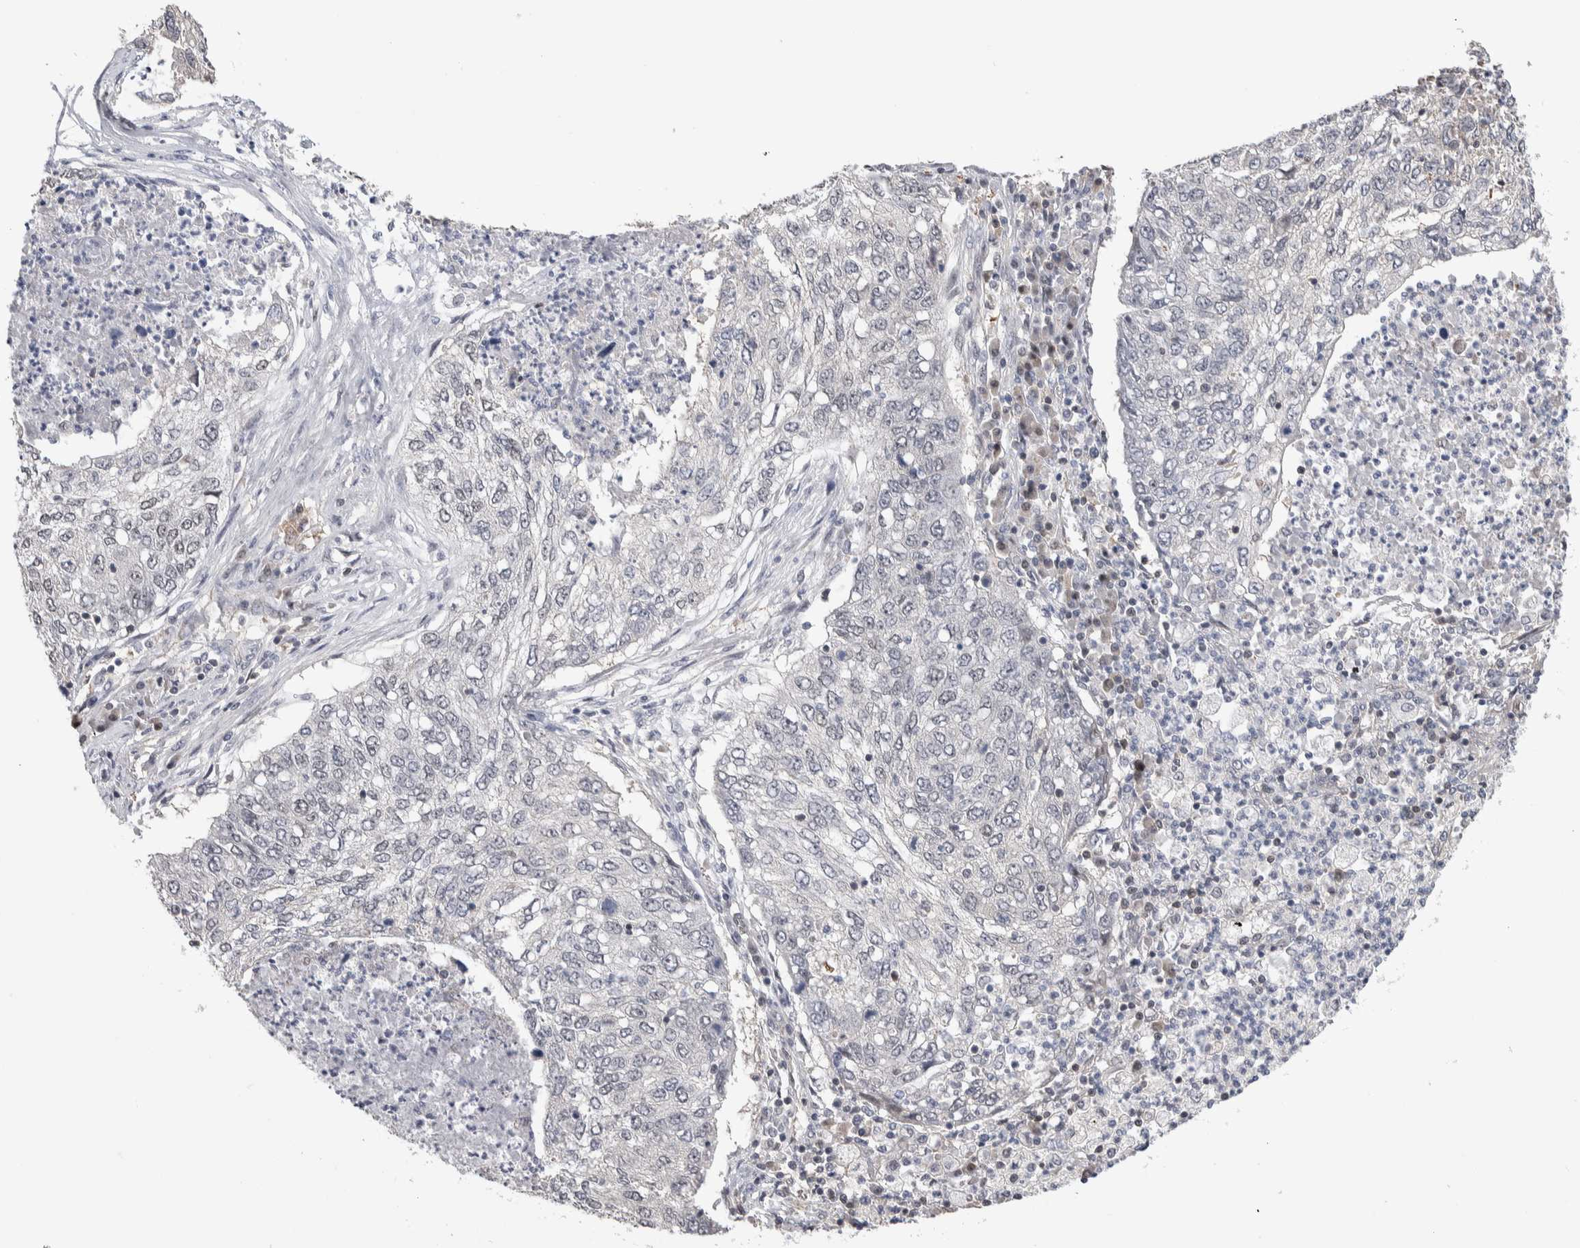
{"staining": {"intensity": "negative", "quantity": "none", "location": "none"}, "tissue": "lung cancer", "cell_type": "Tumor cells", "image_type": "cancer", "snomed": [{"axis": "morphology", "description": "Squamous cell carcinoma, NOS"}, {"axis": "topography", "description": "Lung"}], "caption": "Lung cancer was stained to show a protein in brown. There is no significant staining in tumor cells.", "gene": "ZBTB49", "patient": {"sex": "female", "age": 63}}